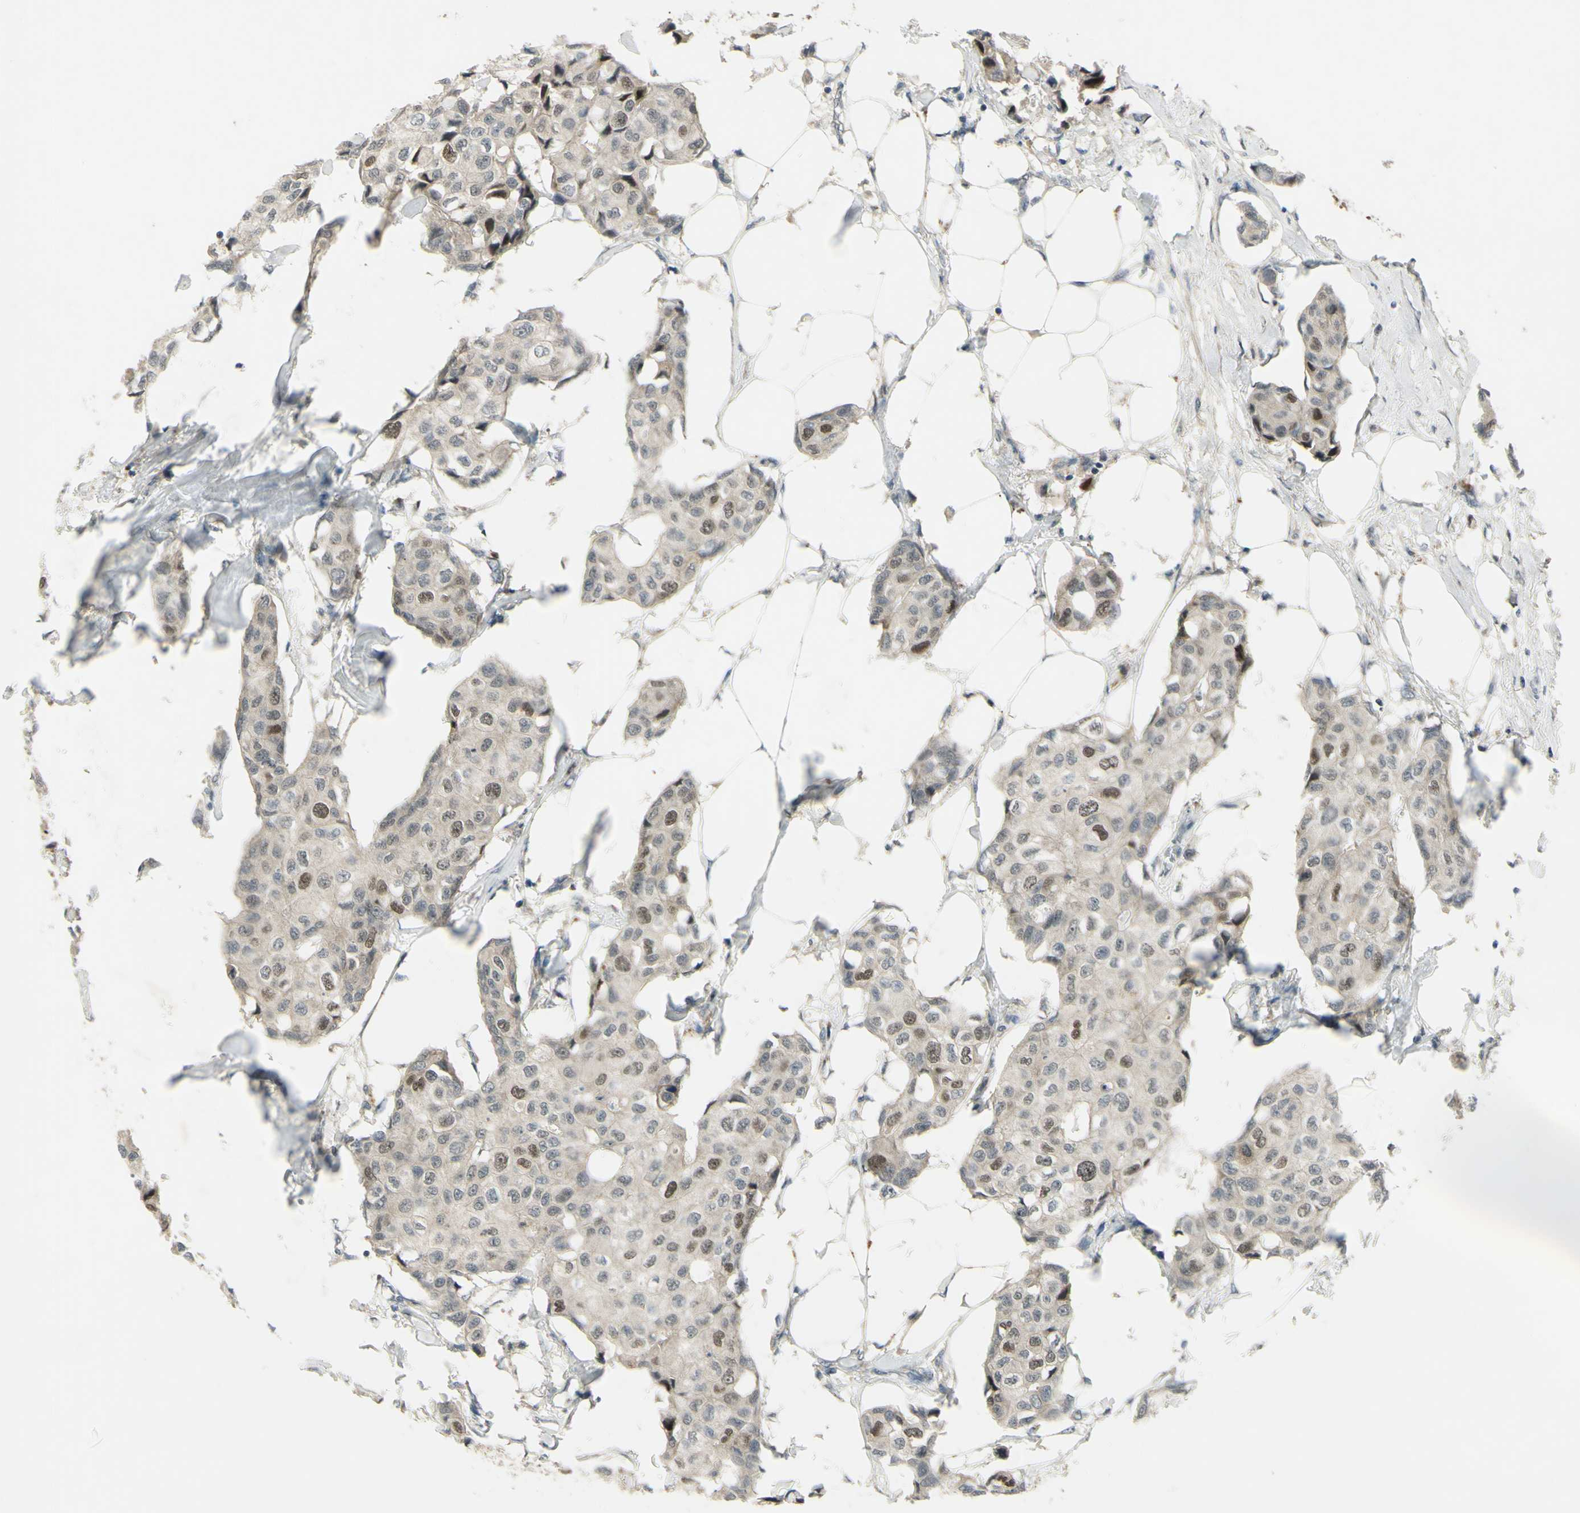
{"staining": {"intensity": "moderate", "quantity": "<25%", "location": "nuclear"}, "tissue": "breast cancer", "cell_type": "Tumor cells", "image_type": "cancer", "snomed": [{"axis": "morphology", "description": "Duct carcinoma"}, {"axis": "topography", "description": "Breast"}], "caption": "Breast cancer (infiltrating ductal carcinoma) stained for a protein displays moderate nuclear positivity in tumor cells.", "gene": "RAD18", "patient": {"sex": "female", "age": 80}}